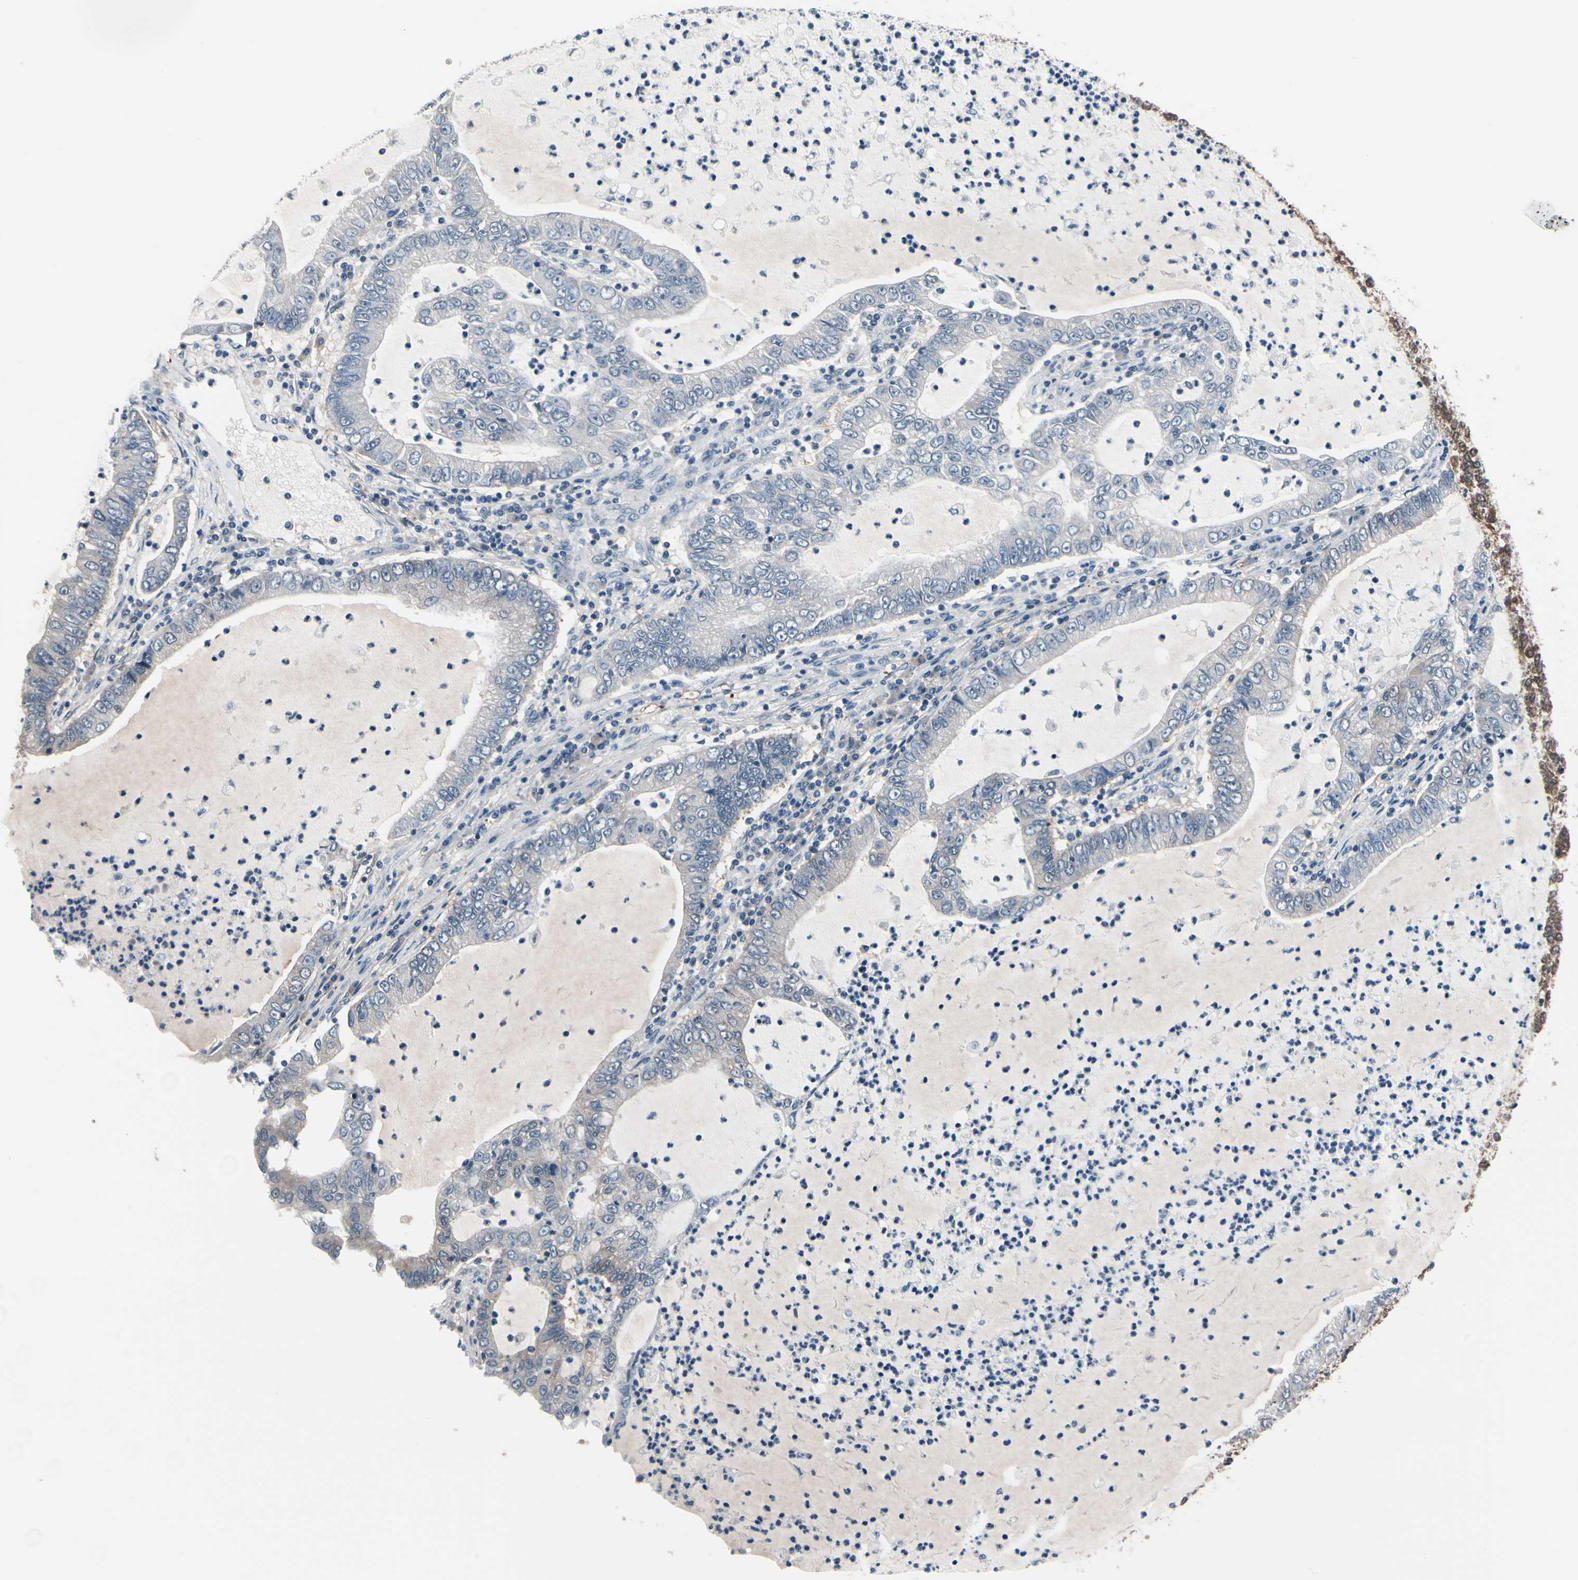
{"staining": {"intensity": "negative", "quantity": "none", "location": "none"}, "tissue": "lung cancer", "cell_type": "Tumor cells", "image_type": "cancer", "snomed": [{"axis": "morphology", "description": "Adenocarcinoma, NOS"}, {"axis": "topography", "description": "Lung"}], "caption": "Lung cancer (adenocarcinoma) was stained to show a protein in brown. There is no significant positivity in tumor cells.", "gene": "PRDX6", "patient": {"sex": "female", "age": 51}}